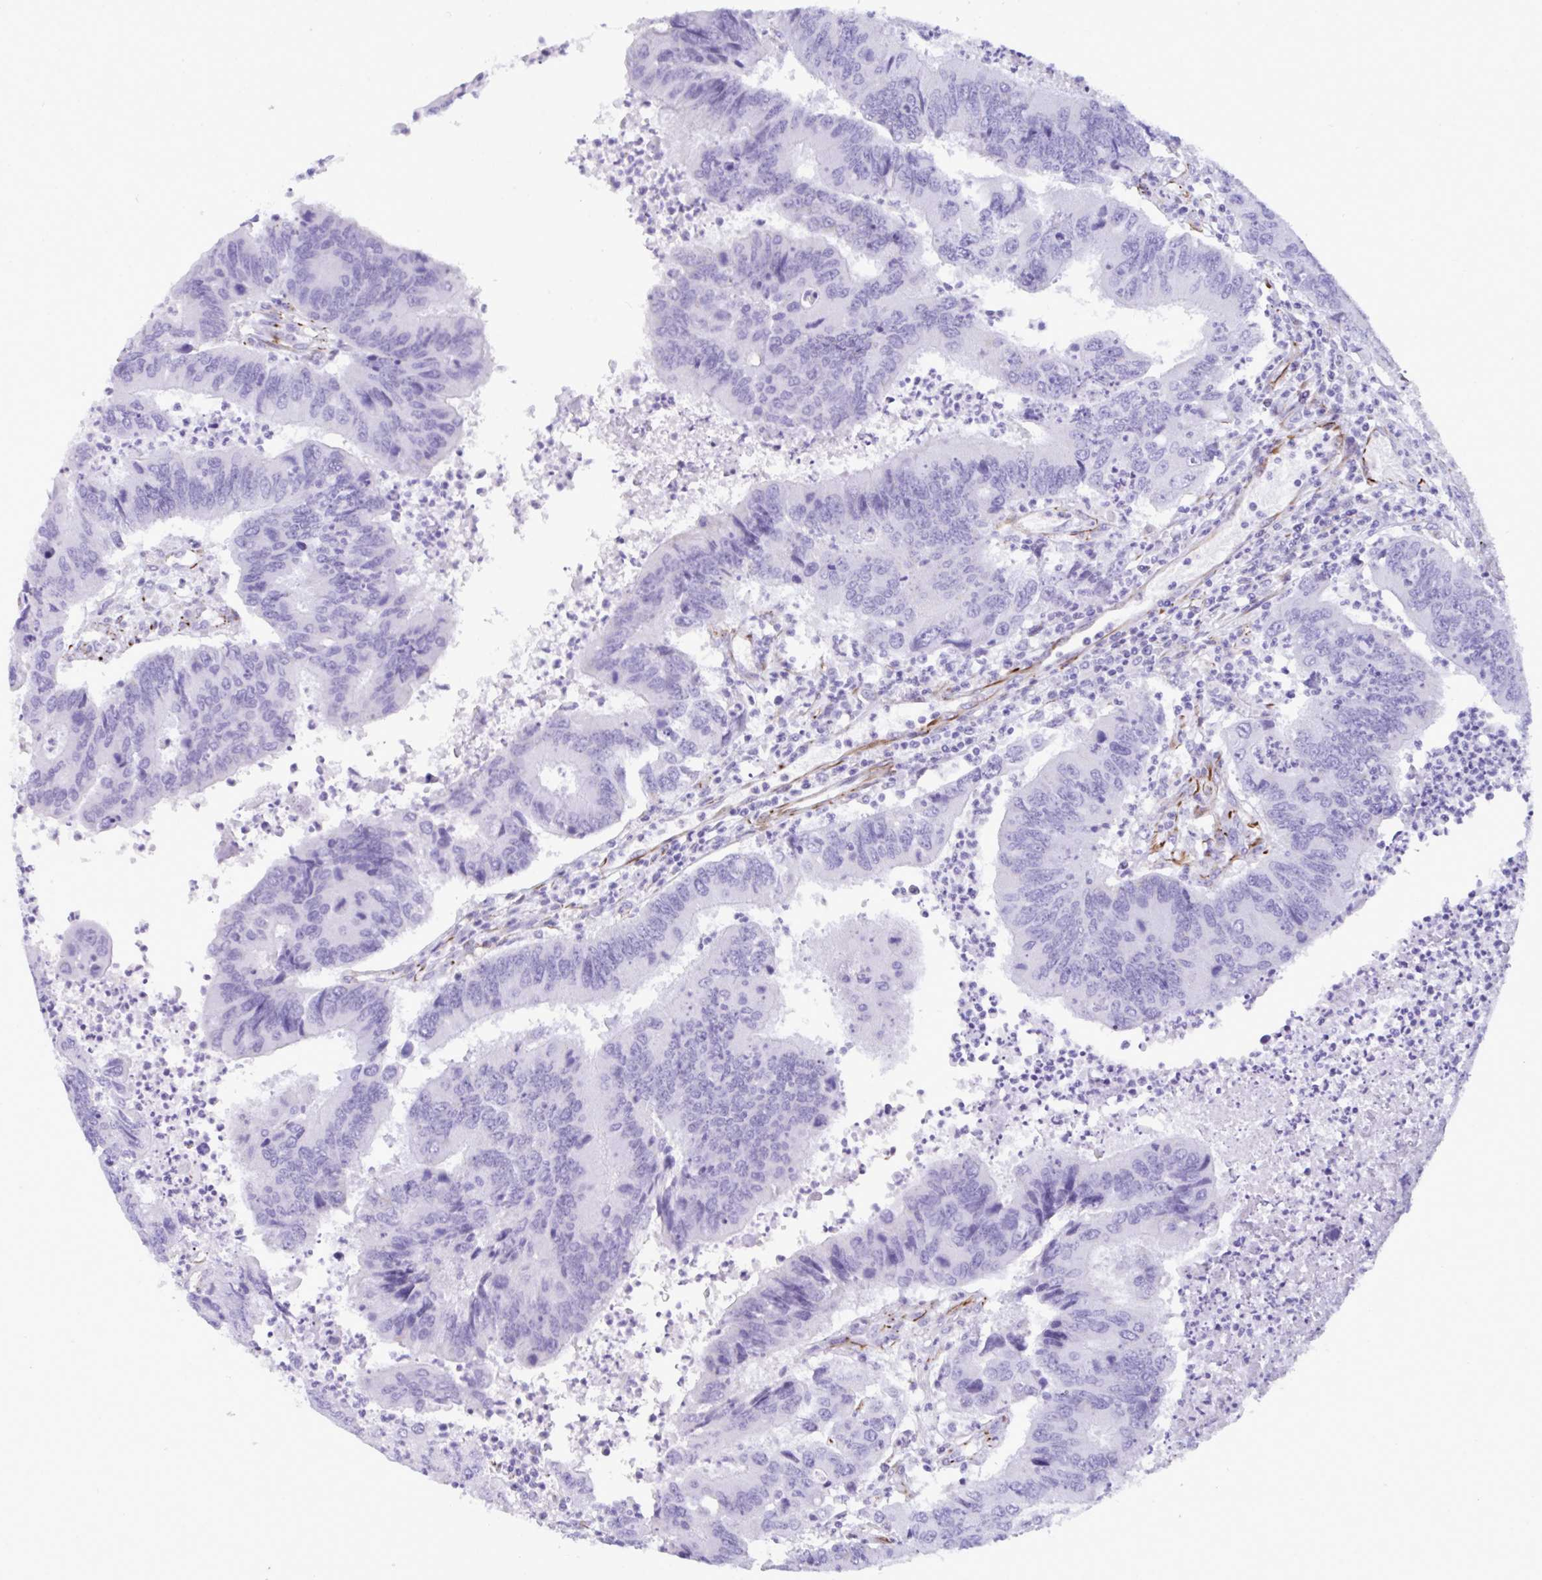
{"staining": {"intensity": "negative", "quantity": "none", "location": "none"}, "tissue": "colorectal cancer", "cell_type": "Tumor cells", "image_type": "cancer", "snomed": [{"axis": "morphology", "description": "Adenocarcinoma, NOS"}, {"axis": "topography", "description": "Colon"}], "caption": "Immunohistochemistry (IHC) image of neoplastic tissue: human colorectal cancer (adenocarcinoma) stained with DAB exhibits no significant protein expression in tumor cells.", "gene": "SMAD5", "patient": {"sex": "female", "age": 67}}